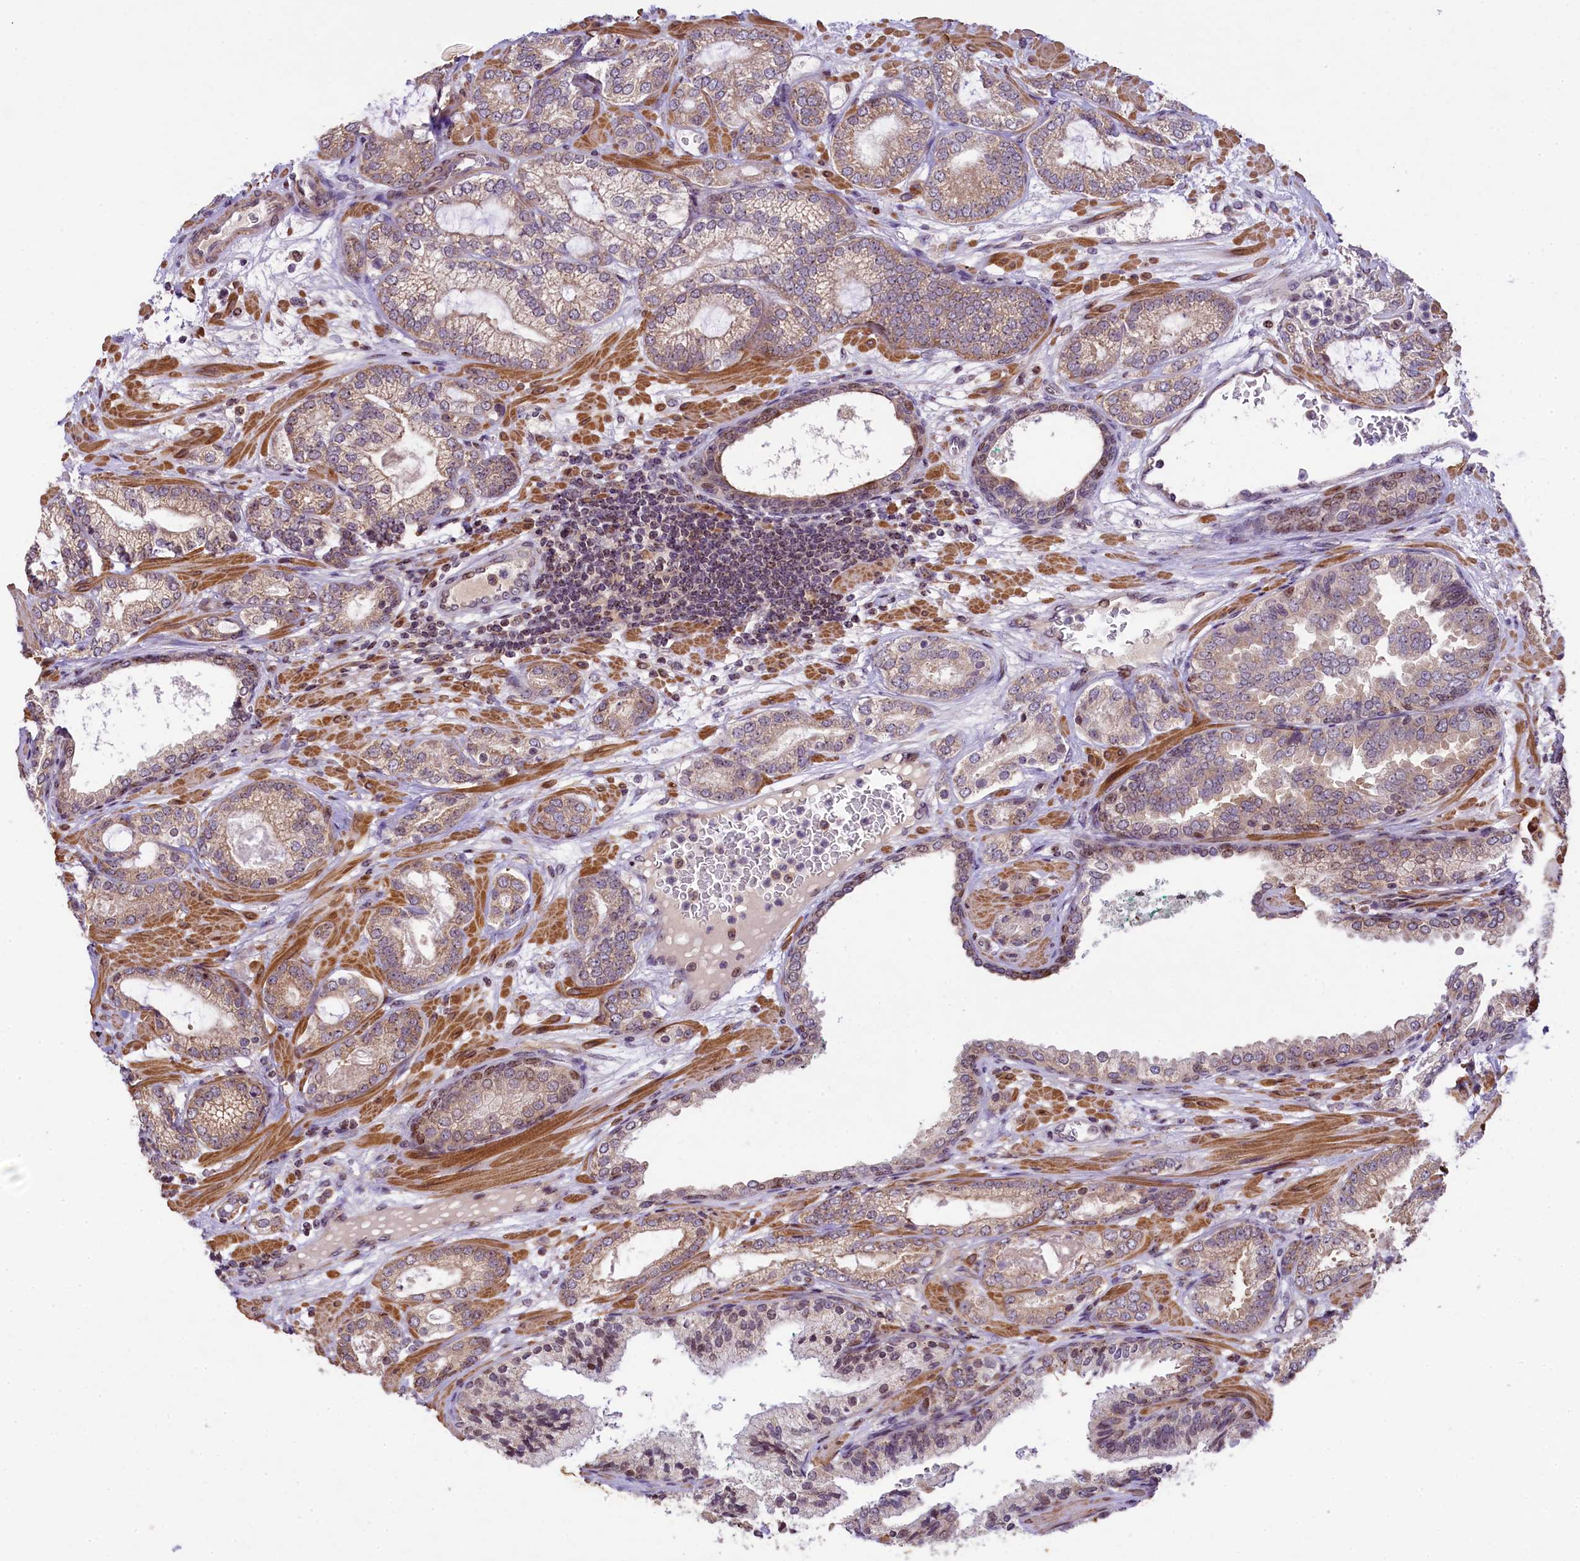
{"staining": {"intensity": "weak", "quantity": ">75%", "location": "cytoplasmic/membranous"}, "tissue": "prostate cancer", "cell_type": "Tumor cells", "image_type": "cancer", "snomed": [{"axis": "morphology", "description": "Adenocarcinoma, High grade"}, {"axis": "topography", "description": "Prostate"}], "caption": "A histopathology image of adenocarcinoma (high-grade) (prostate) stained for a protein displays weak cytoplasmic/membranous brown staining in tumor cells.", "gene": "RBBP8", "patient": {"sex": "male", "age": 60}}